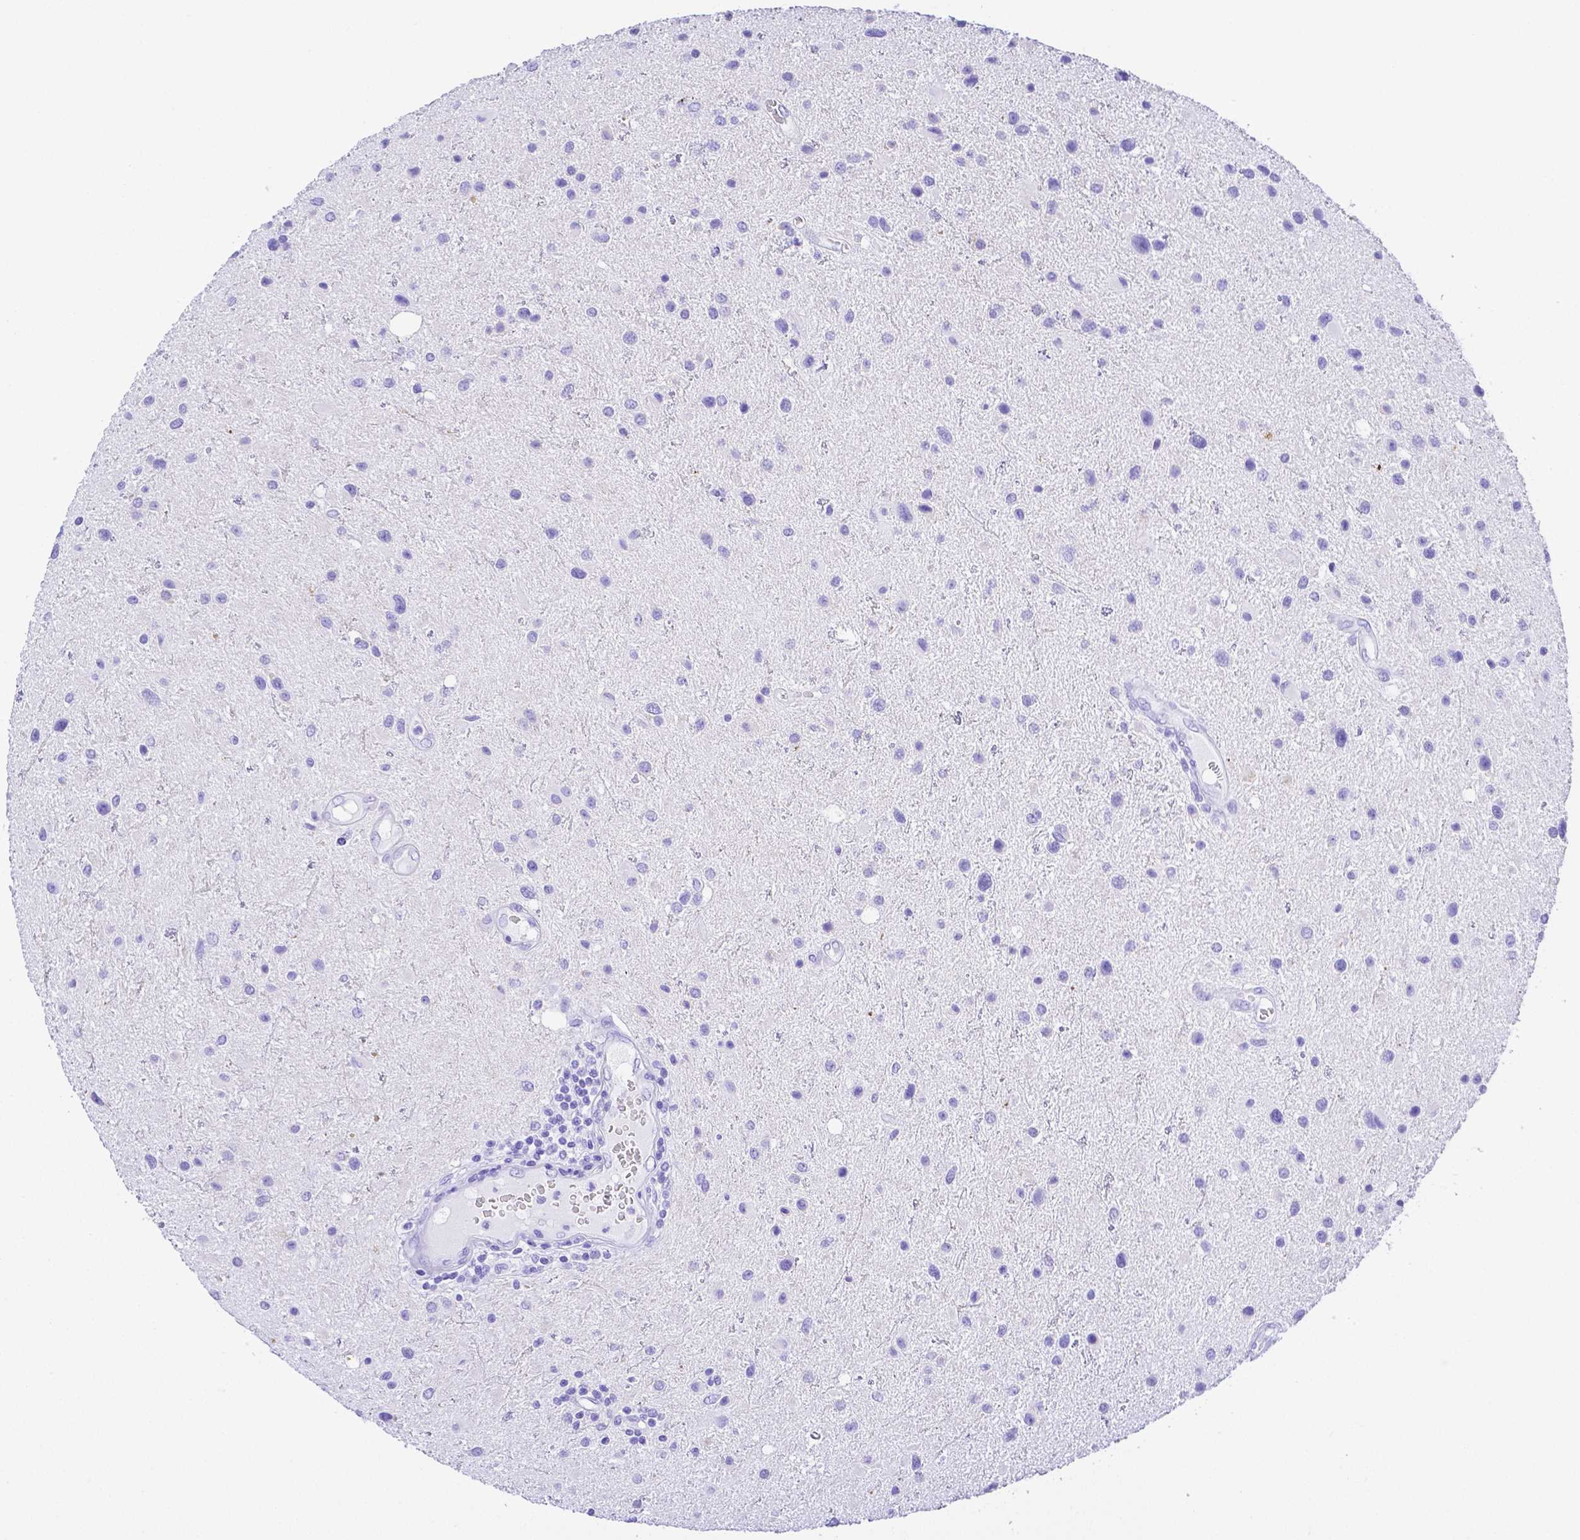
{"staining": {"intensity": "negative", "quantity": "none", "location": "none"}, "tissue": "glioma", "cell_type": "Tumor cells", "image_type": "cancer", "snomed": [{"axis": "morphology", "description": "Glioma, malignant, Low grade"}, {"axis": "topography", "description": "Brain"}], "caption": "This is an immunohistochemistry (IHC) micrograph of glioma. There is no positivity in tumor cells.", "gene": "SMR3A", "patient": {"sex": "female", "age": 32}}